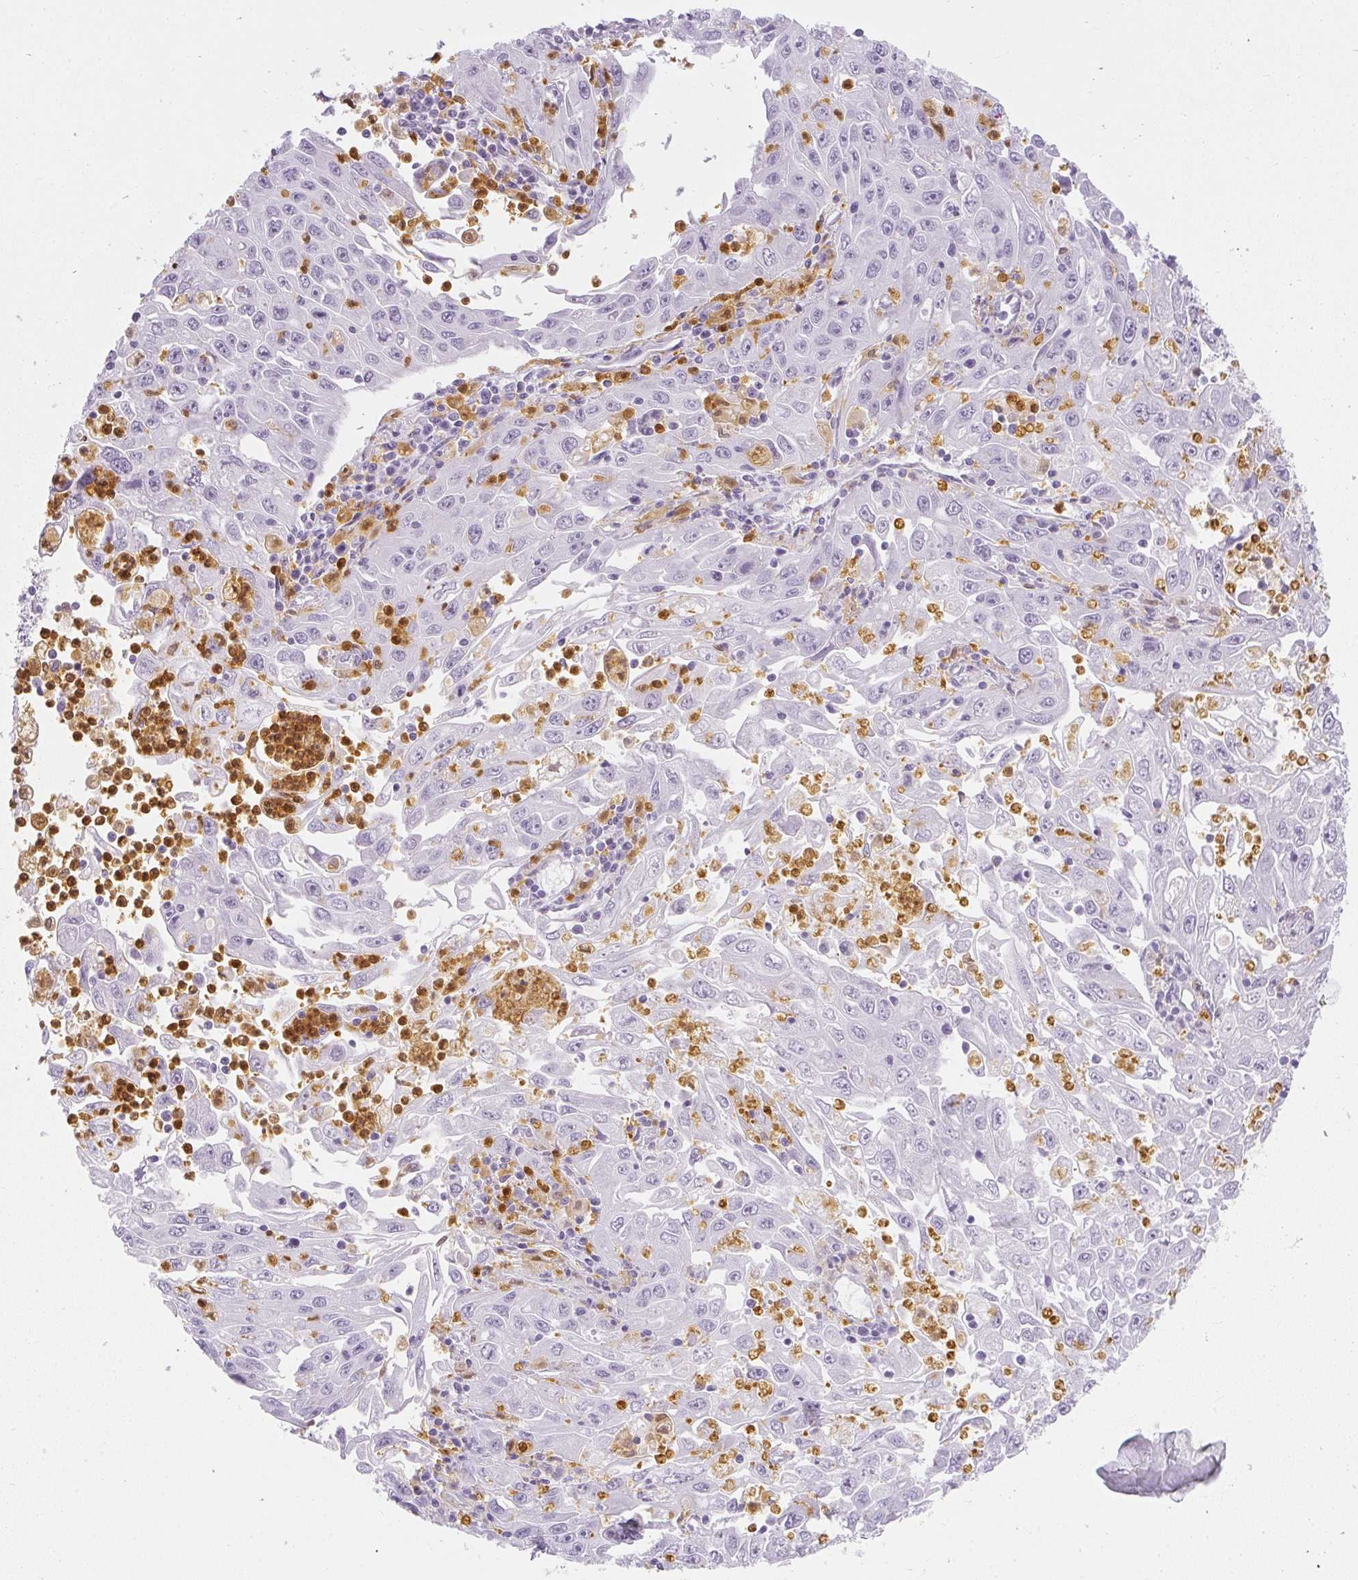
{"staining": {"intensity": "negative", "quantity": "none", "location": "none"}, "tissue": "endometrial cancer", "cell_type": "Tumor cells", "image_type": "cancer", "snomed": [{"axis": "morphology", "description": "Adenocarcinoma, NOS"}, {"axis": "topography", "description": "Uterus"}], "caption": "Endometrial cancer (adenocarcinoma) was stained to show a protein in brown. There is no significant positivity in tumor cells.", "gene": "HK3", "patient": {"sex": "female", "age": 62}}